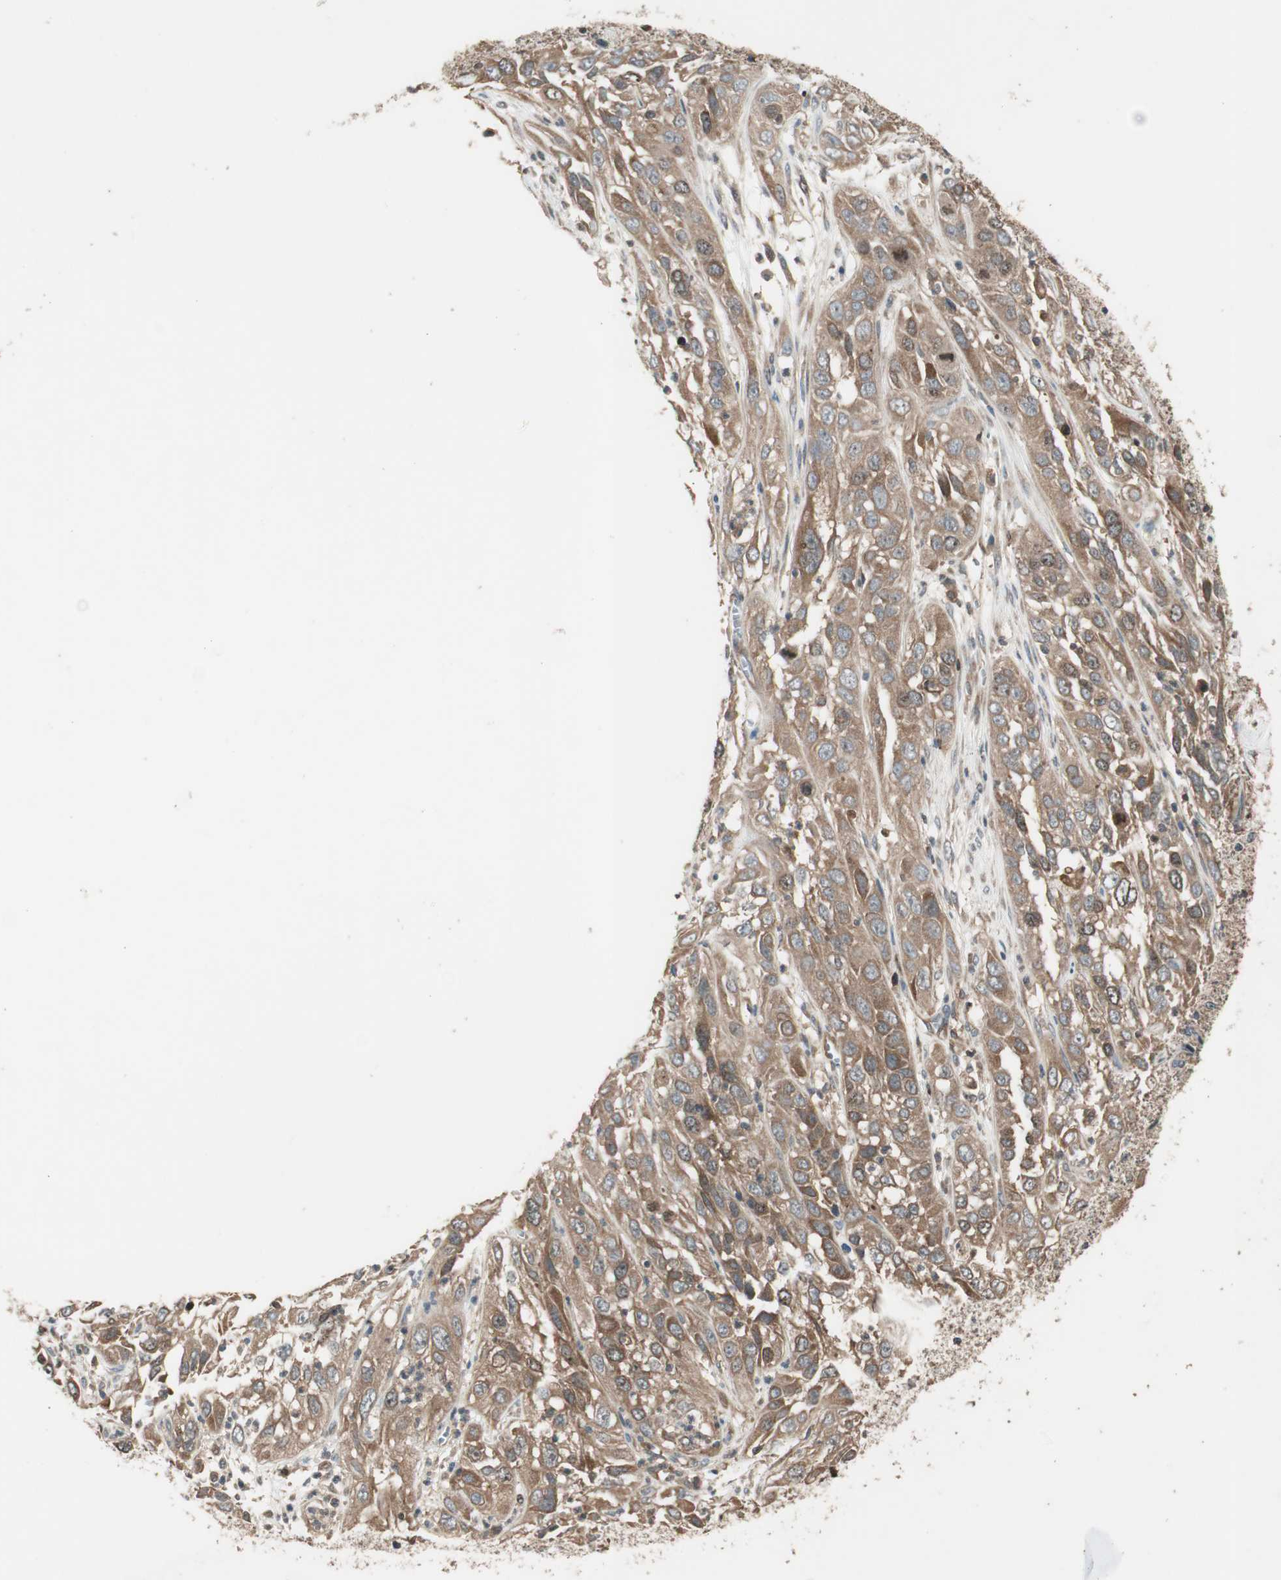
{"staining": {"intensity": "moderate", "quantity": ">75%", "location": "cytoplasmic/membranous"}, "tissue": "cervical cancer", "cell_type": "Tumor cells", "image_type": "cancer", "snomed": [{"axis": "morphology", "description": "Squamous cell carcinoma, NOS"}, {"axis": "topography", "description": "Cervix"}], "caption": "There is medium levels of moderate cytoplasmic/membranous staining in tumor cells of cervical cancer (squamous cell carcinoma), as demonstrated by immunohistochemical staining (brown color).", "gene": "ATP6AP2", "patient": {"sex": "female", "age": 32}}